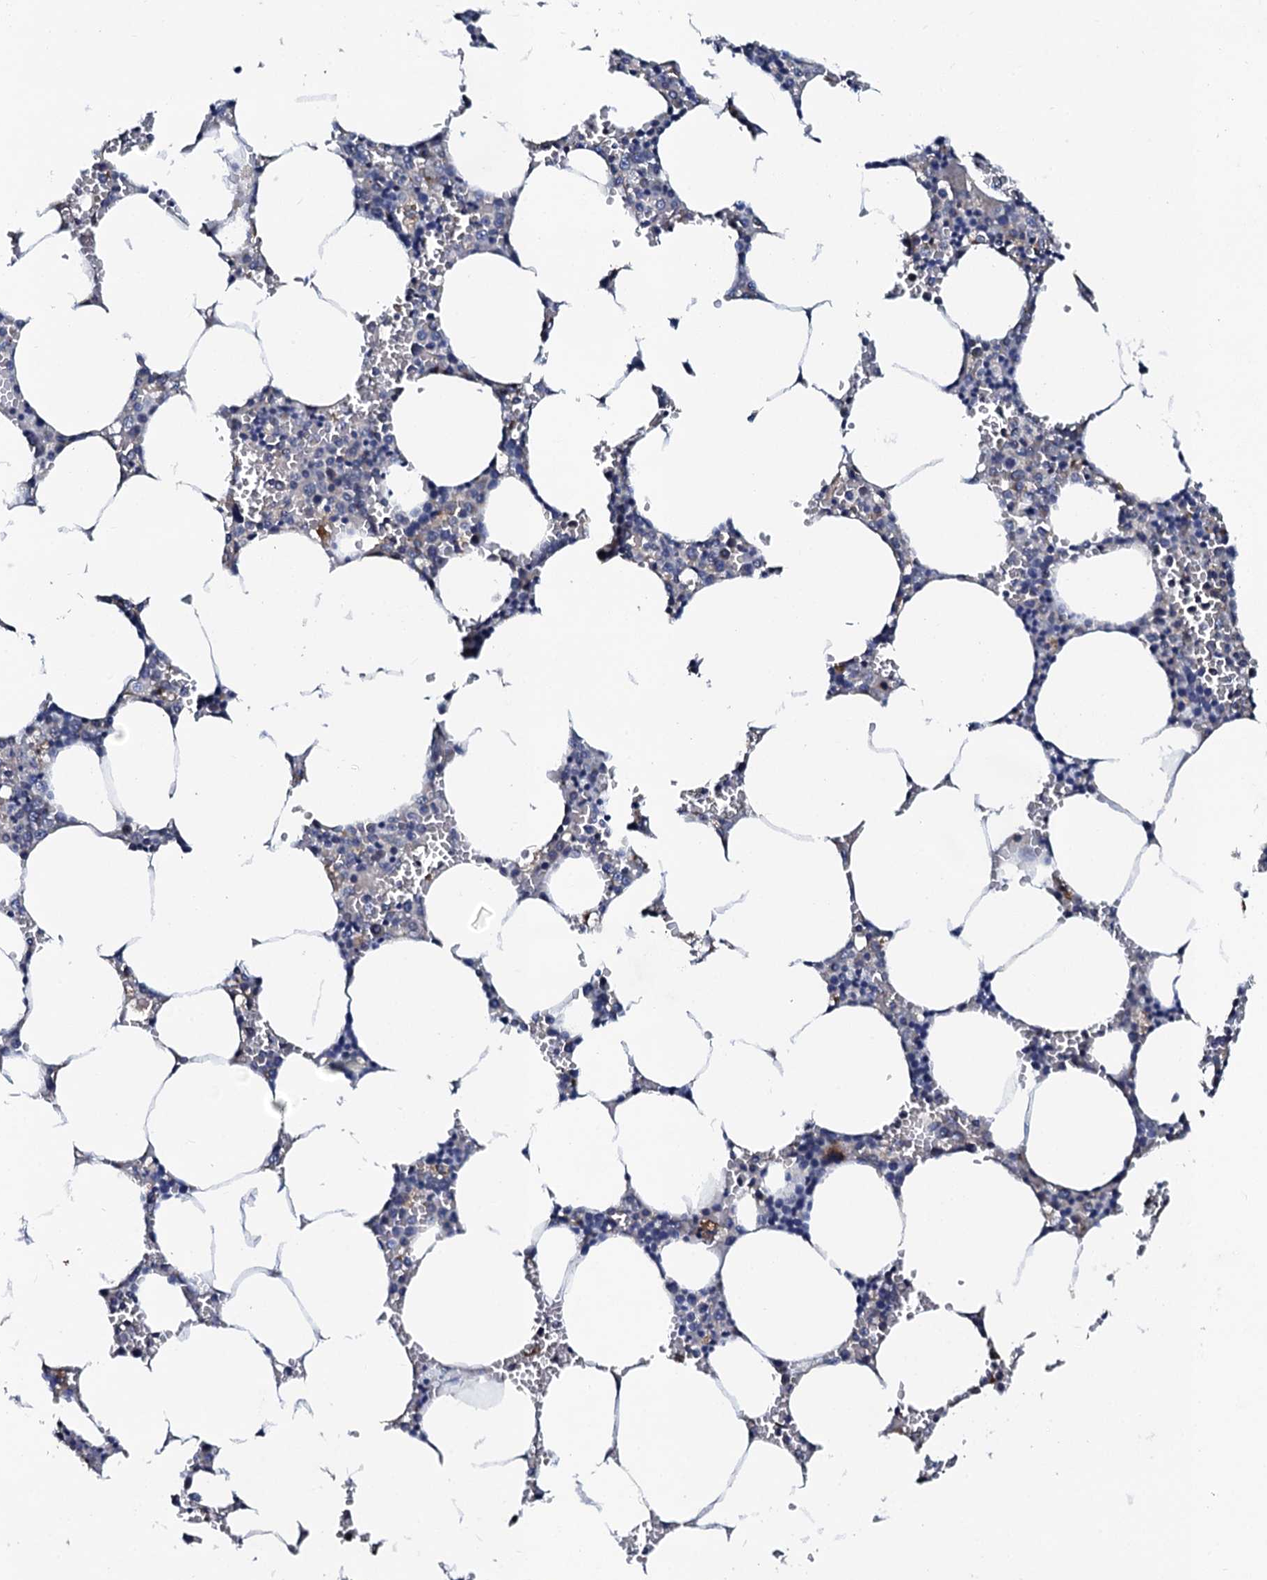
{"staining": {"intensity": "negative", "quantity": "none", "location": "none"}, "tissue": "bone marrow", "cell_type": "Hematopoietic cells", "image_type": "normal", "snomed": [{"axis": "morphology", "description": "Normal tissue, NOS"}, {"axis": "topography", "description": "Bone marrow"}], "caption": "A high-resolution photomicrograph shows IHC staining of normal bone marrow, which displays no significant positivity in hematopoietic cells.", "gene": "GLCE", "patient": {"sex": "male", "age": 70}}